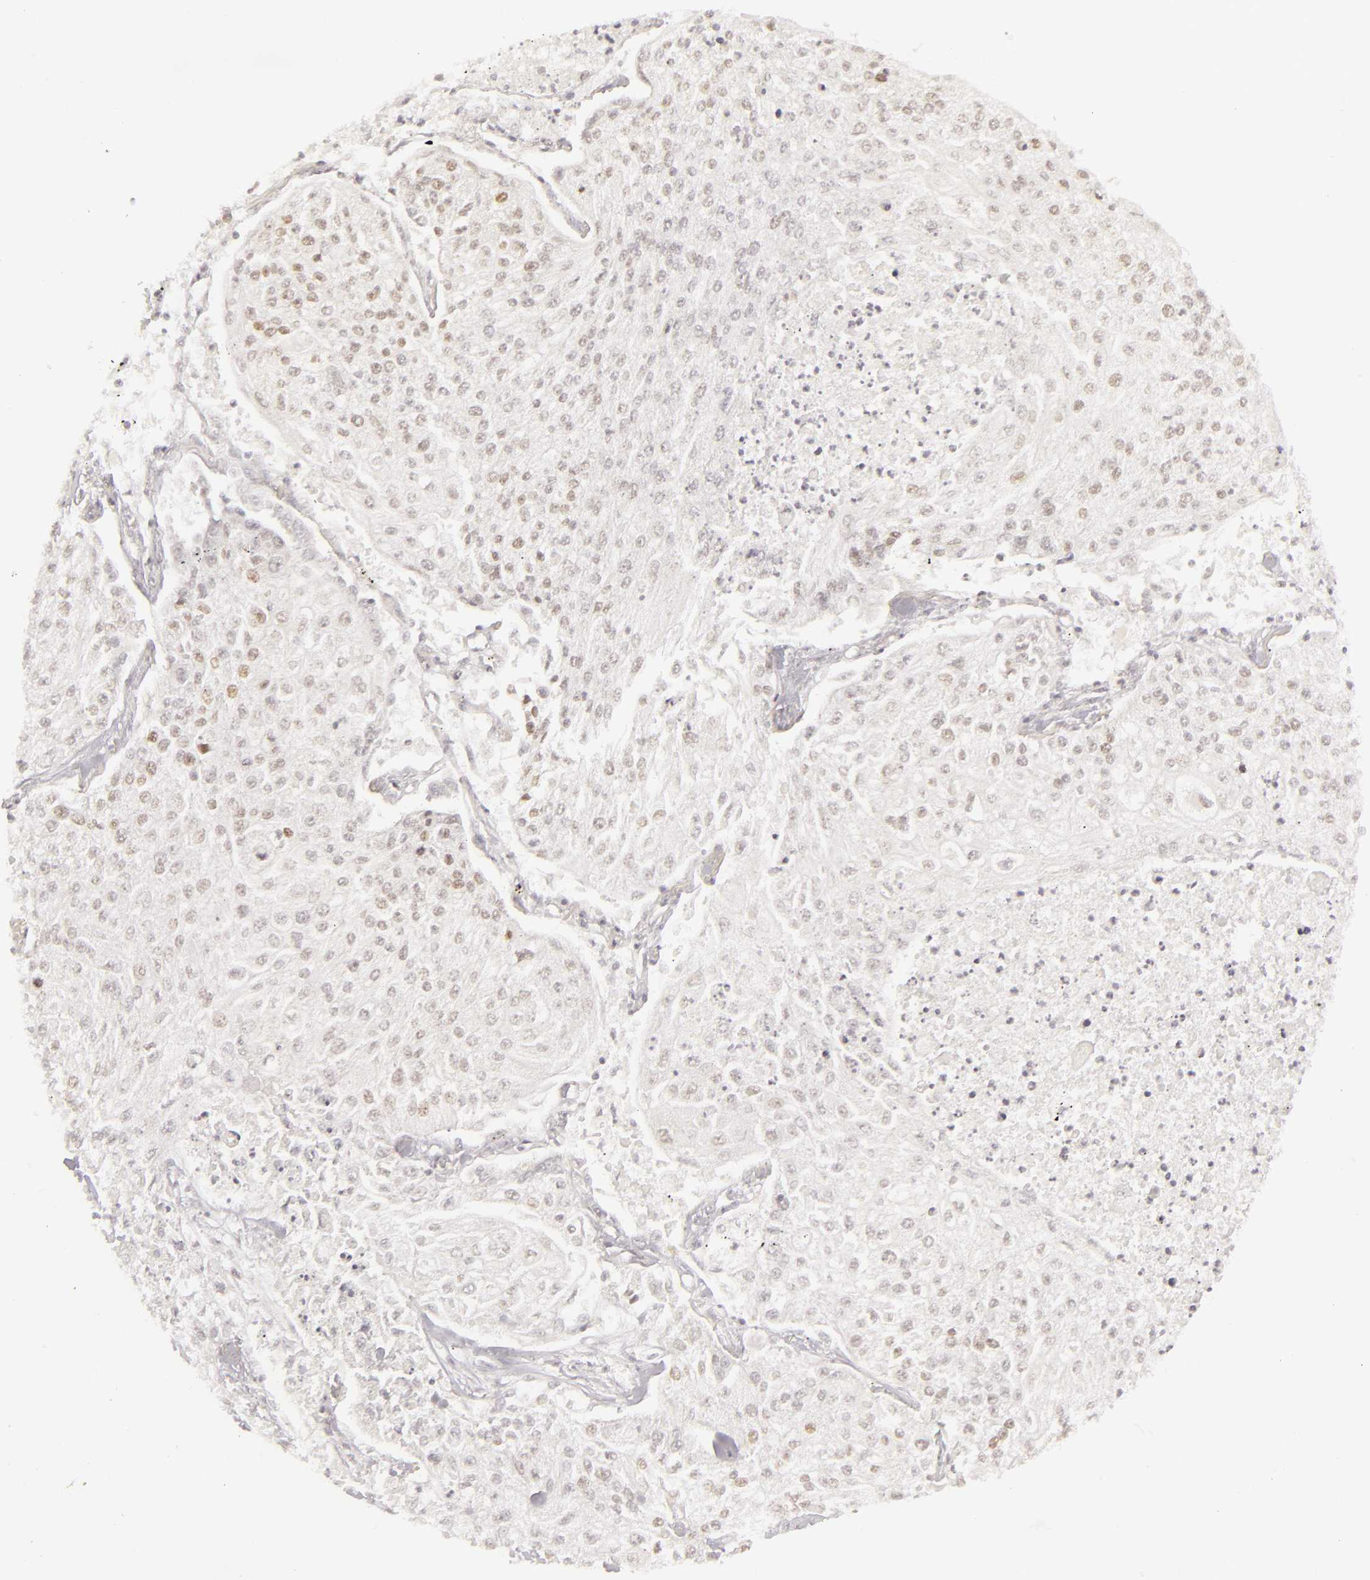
{"staining": {"intensity": "weak", "quantity": "25%-75%", "location": "nuclear"}, "tissue": "lung cancer", "cell_type": "Tumor cells", "image_type": "cancer", "snomed": [{"axis": "morphology", "description": "Squamous cell carcinoma, NOS"}, {"axis": "topography", "description": "Lung"}], "caption": "Approximately 25%-75% of tumor cells in human squamous cell carcinoma (lung) show weak nuclear protein staining as visualized by brown immunohistochemical staining.", "gene": "SIX1", "patient": {"sex": "male", "age": 75}}